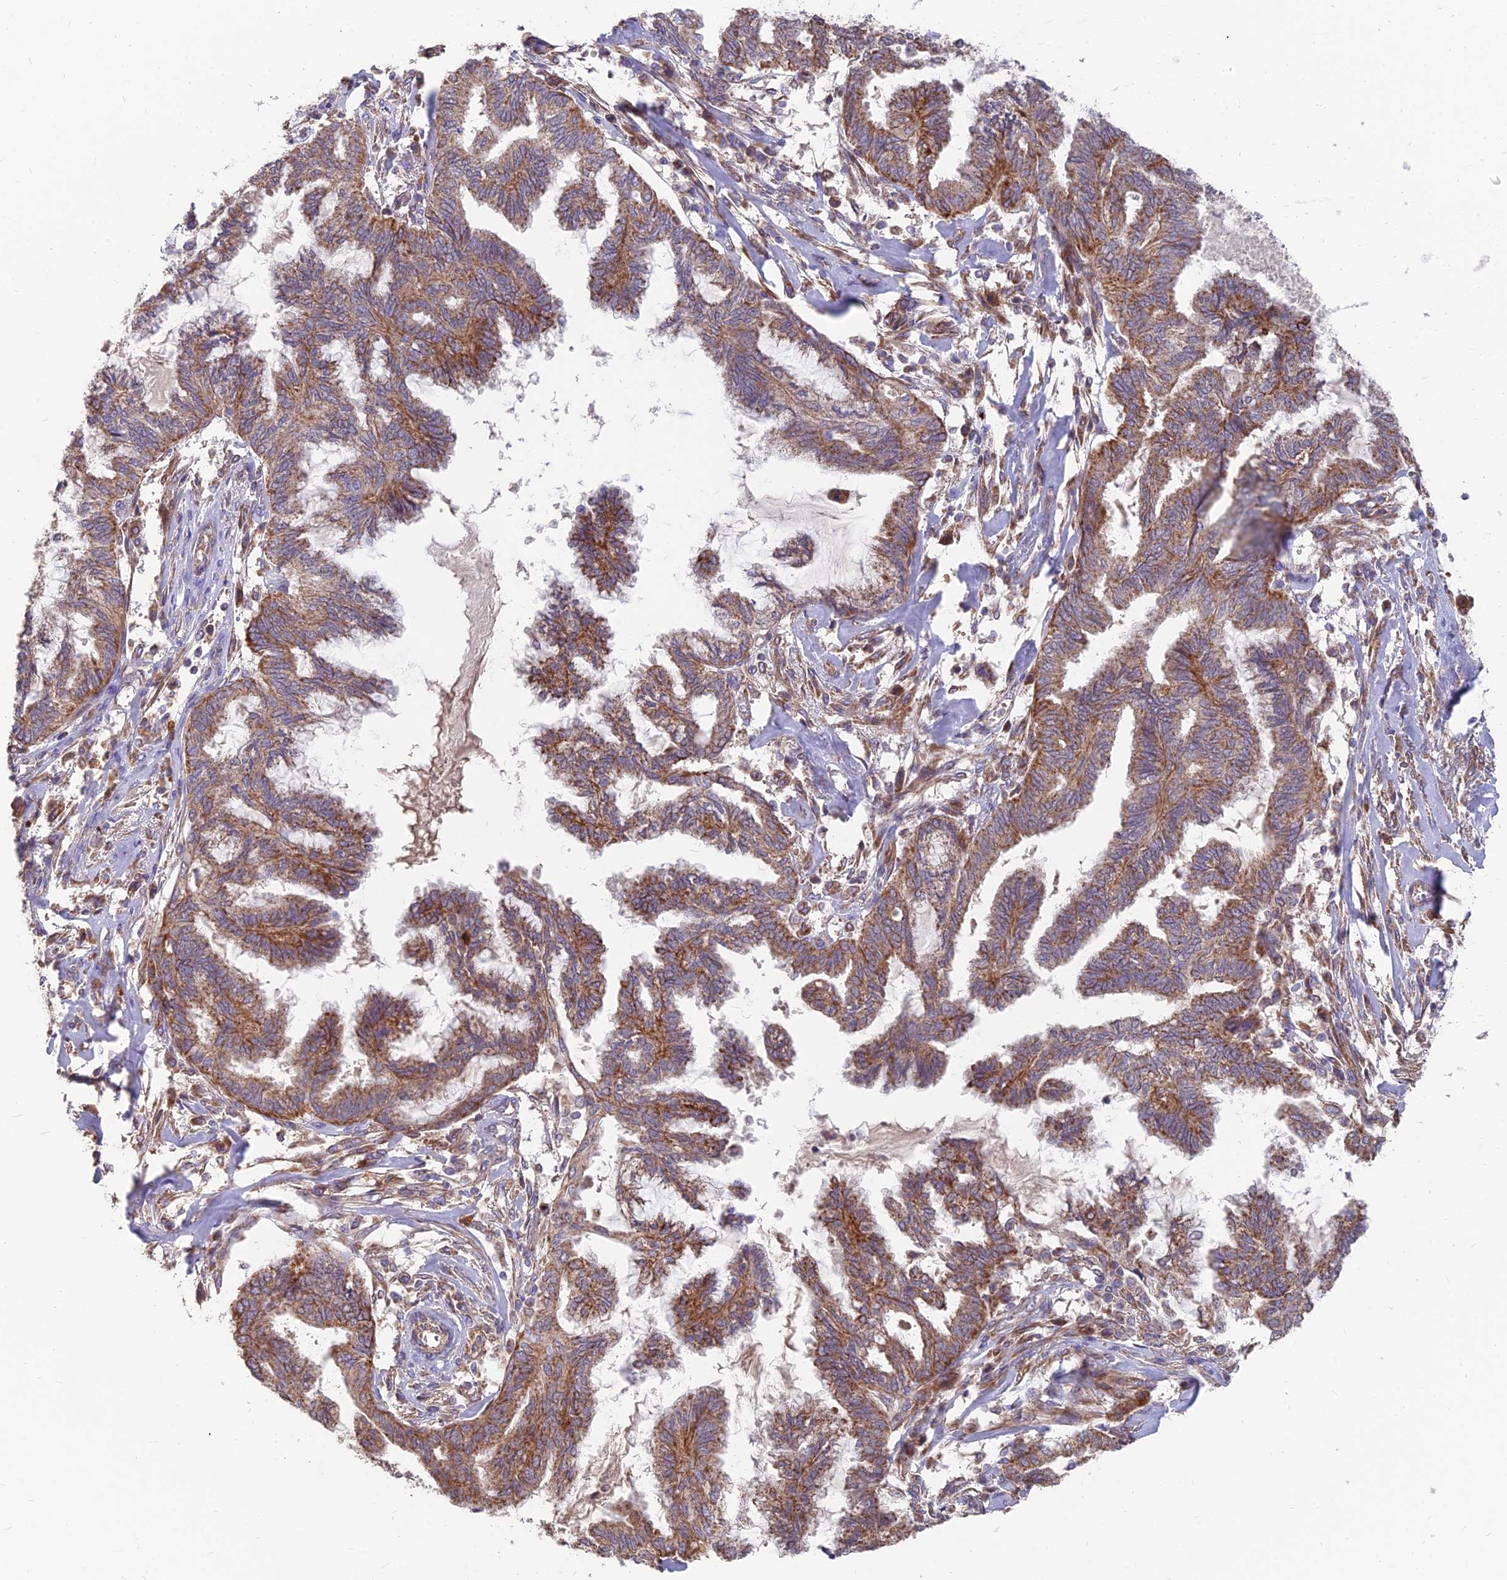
{"staining": {"intensity": "moderate", "quantity": ">75%", "location": "cytoplasmic/membranous"}, "tissue": "endometrial cancer", "cell_type": "Tumor cells", "image_type": "cancer", "snomed": [{"axis": "morphology", "description": "Adenocarcinoma, NOS"}, {"axis": "topography", "description": "Endometrium"}], "caption": "Immunohistochemistry histopathology image of neoplastic tissue: human endometrial cancer stained using immunohistochemistry (IHC) displays medium levels of moderate protein expression localized specifically in the cytoplasmic/membranous of tumor cells, appearing as a cytoplasmic/membranous brown color.", "gene": "IFT22", "patient": {"sex": "female", "age": 86}}